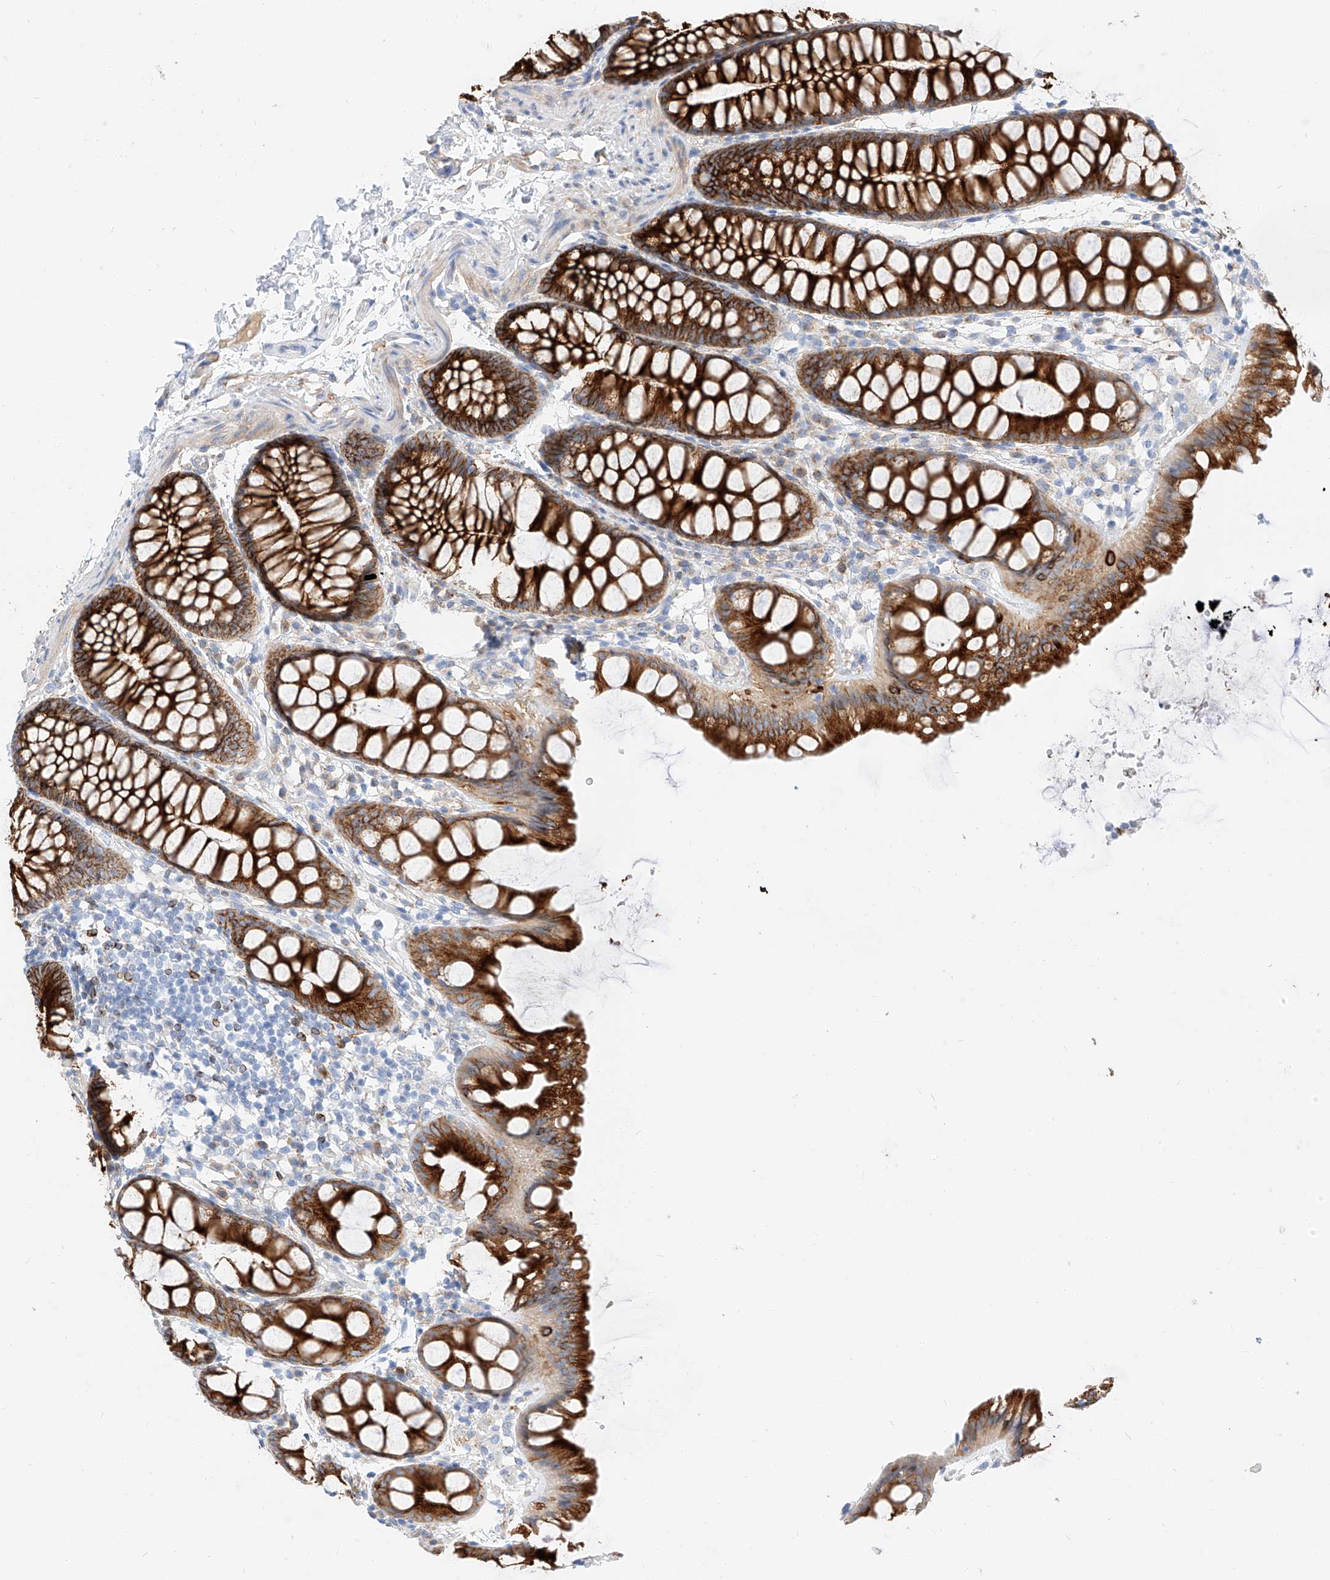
{"staining": {"intensity": "moderate", "quantity": ">75%", "location": "cytoplasmic/membranous"}, "tissue": "colon", "cell_type": "Endothelial cells", "image_type": "normal", "snomed": [{"axis": "morphology", "description": "Normal tissue, NOS"}, {"axis": "topography", "description": "Colon"}], "caption": "Colon stained with immunohistochemistry (IHC) reveals moderate cytoplasmic/membranous positivity in approximately >75% of endothelial cells.", "gene": "MAP7", "patient": {"sex": "male", "age": 47}}